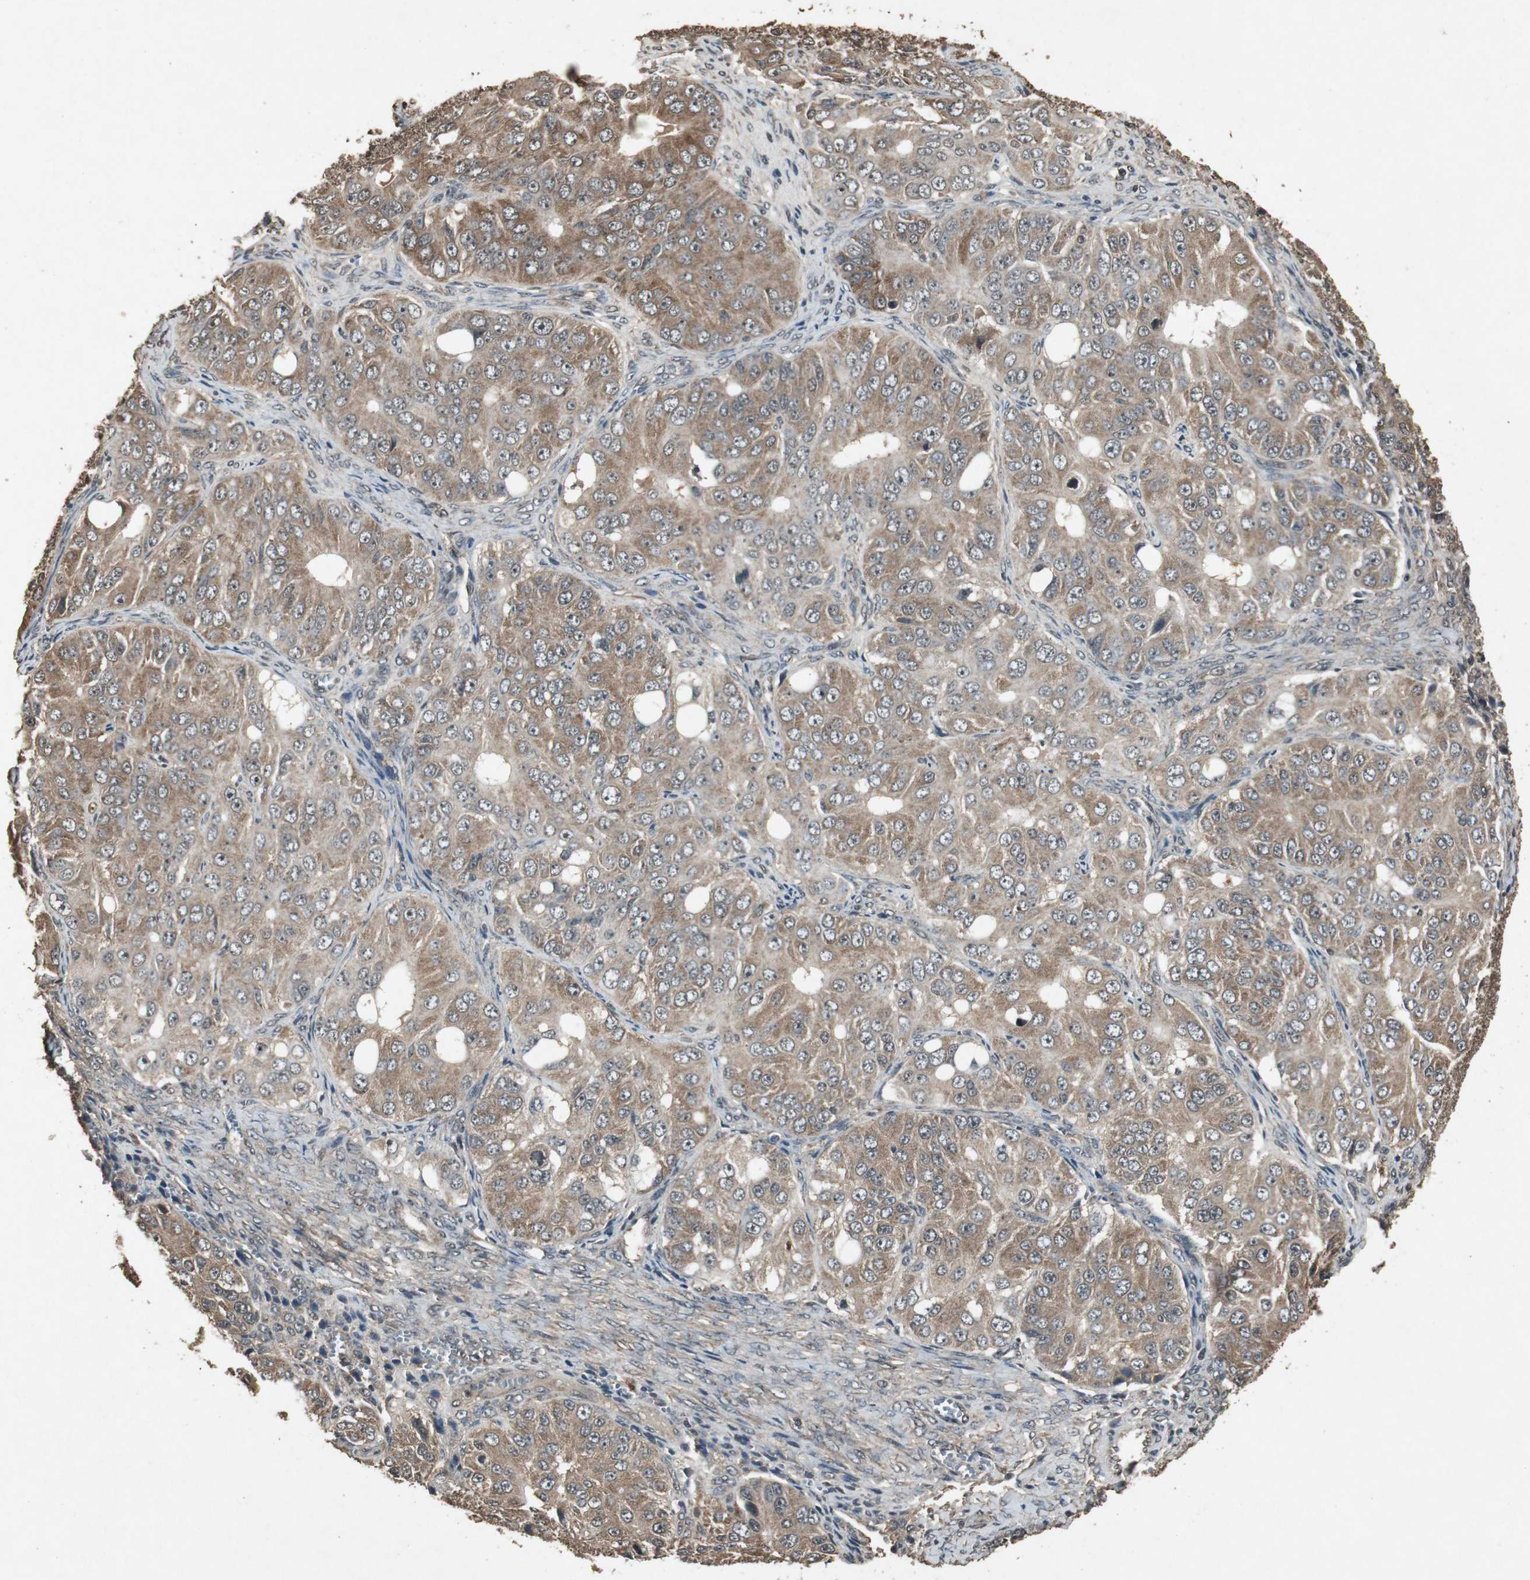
{"staining": {"intensity": "moderate", "quantity": ">75%", "location": "cytoplasmic/membranous"}, "tissue": "ovarian cancer", "cell_type": "Tumor cells", "image_type": "cancer", "snomed": [{"axis": "morphology", "description": "Carcinoma, endometroid"}, {"axis": "topography", "description": "Ovary"}], "caption": "Moderate cytoplasmic/membranous staining for a protein is identified in about >75% of tumor cells of ovarian cancer (endometroid carcinoma) using IHC.", "gene": "EMX1", "patient": {"sex": "female", "age": 51}}